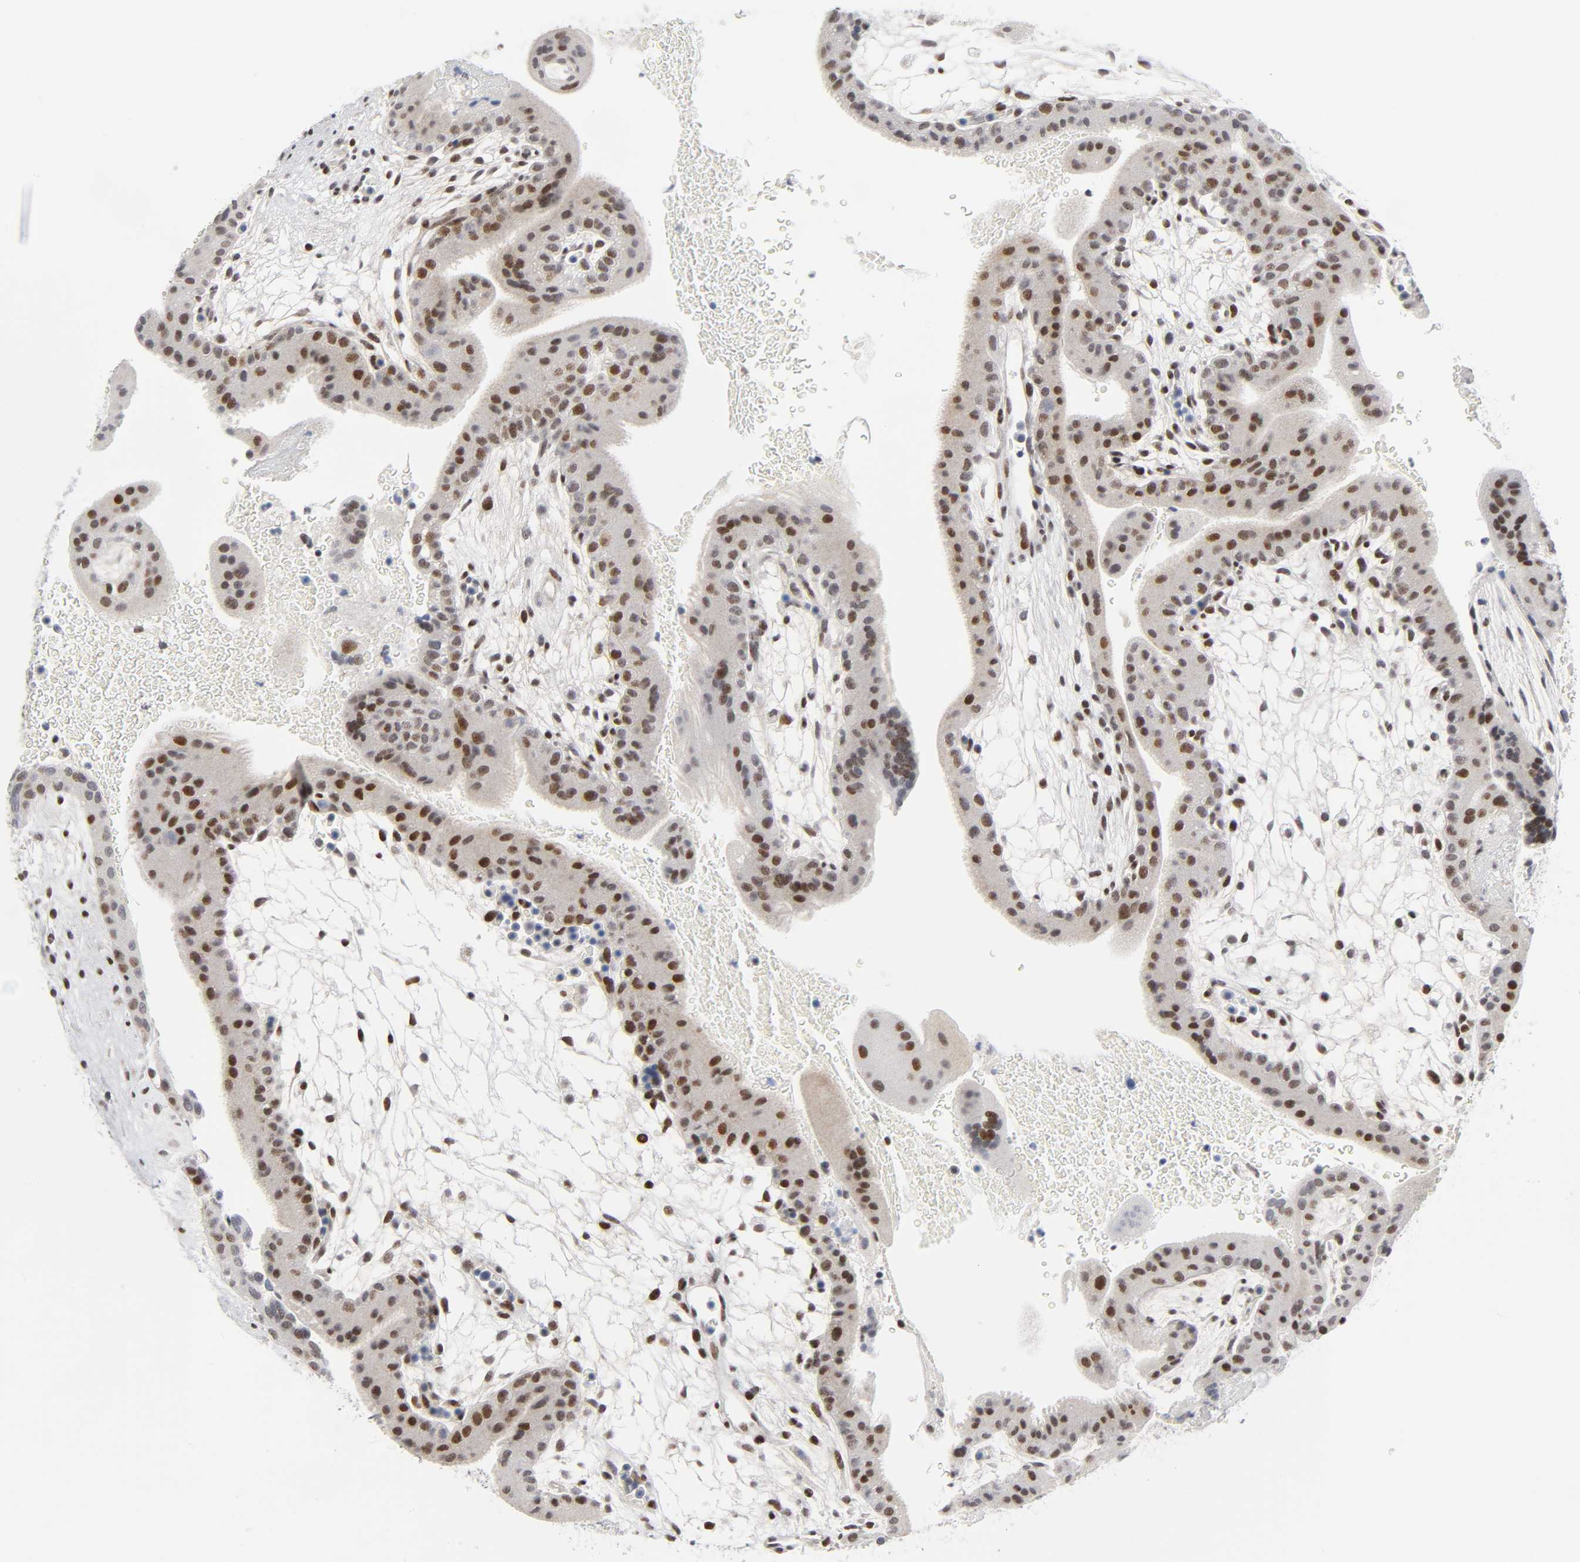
{"staining": {"intensity": "moderate", "quantity": ">75%", "location": "nuclear"}, "tissue": "placenta", "cell_type": "Decidual cells", "image_type": "normal", "snomed": [{"axis": "morphology", "description": "Normal tissue, NOS"}, {"axis": "topography", "description": "Placenta"}], "caption": "The photomicrograph displays immunohistochemical staining of unremarkable placenta. There is moderate nuclear expression is present in approximately >75% of decidual cells.", "gene": "DIDO1", "patient": {"sex": "female", "age": 19}}